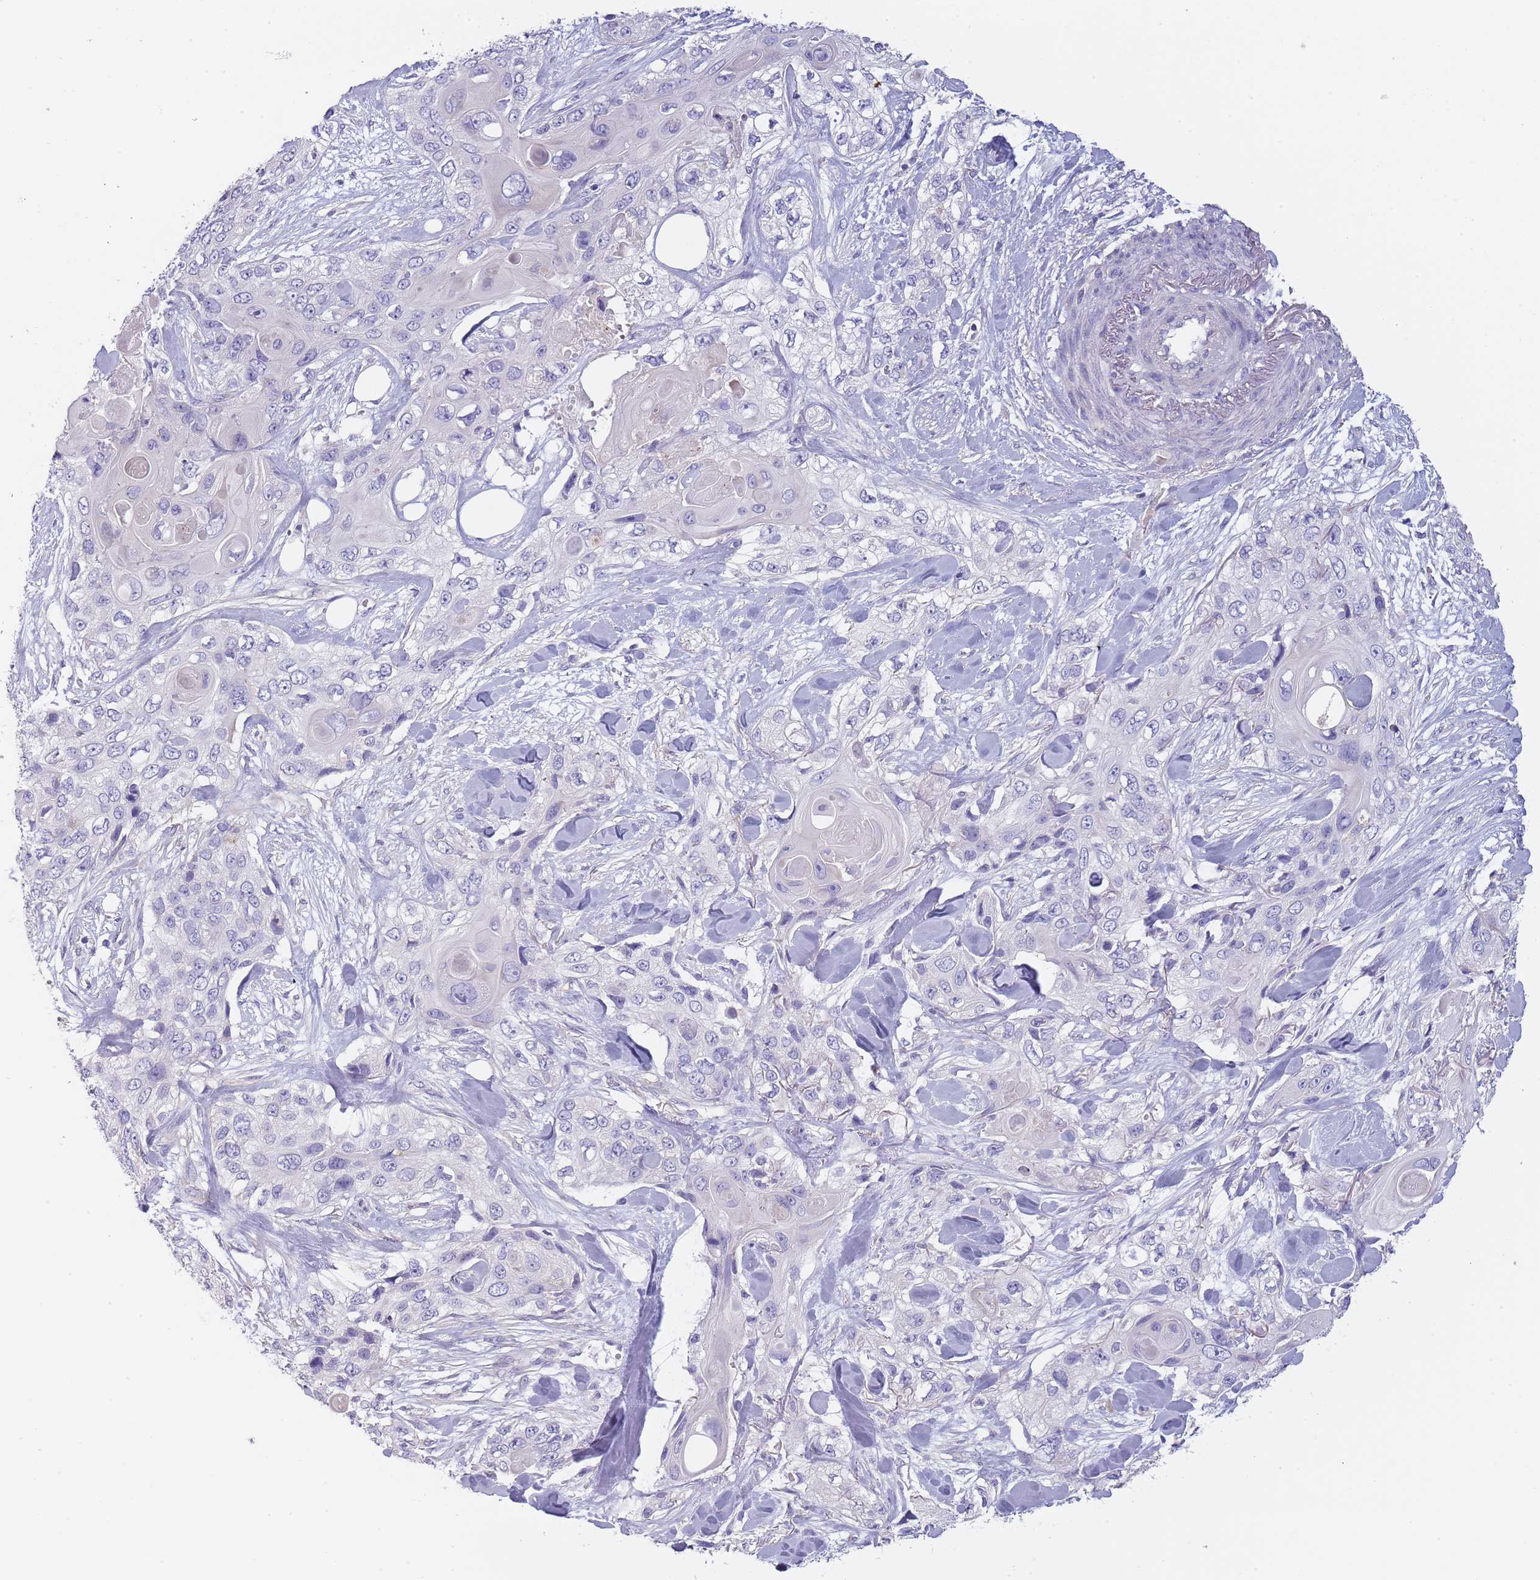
{"staining": {"intensity": "negative", "quantity": "none", "location": "none"}, "tissue": "skin cancer", "cell_type": "Tumor cells", "image_type": "cancer", "snomed": [{"axis": "morphology", "description": "Normal tissue, NOS"}, {"axis": "morphology", "description": "Squamous cell carcinoma, NOS"}, {"axis": "topography", "description": "Skin"}], "caption": "Photomicrograph shows no protein expression in tumor cells of squamous cell carcinoma (skin) tissue.", "gene": "MAN1C1", "patient": {"sex": "male", "age": 72}}